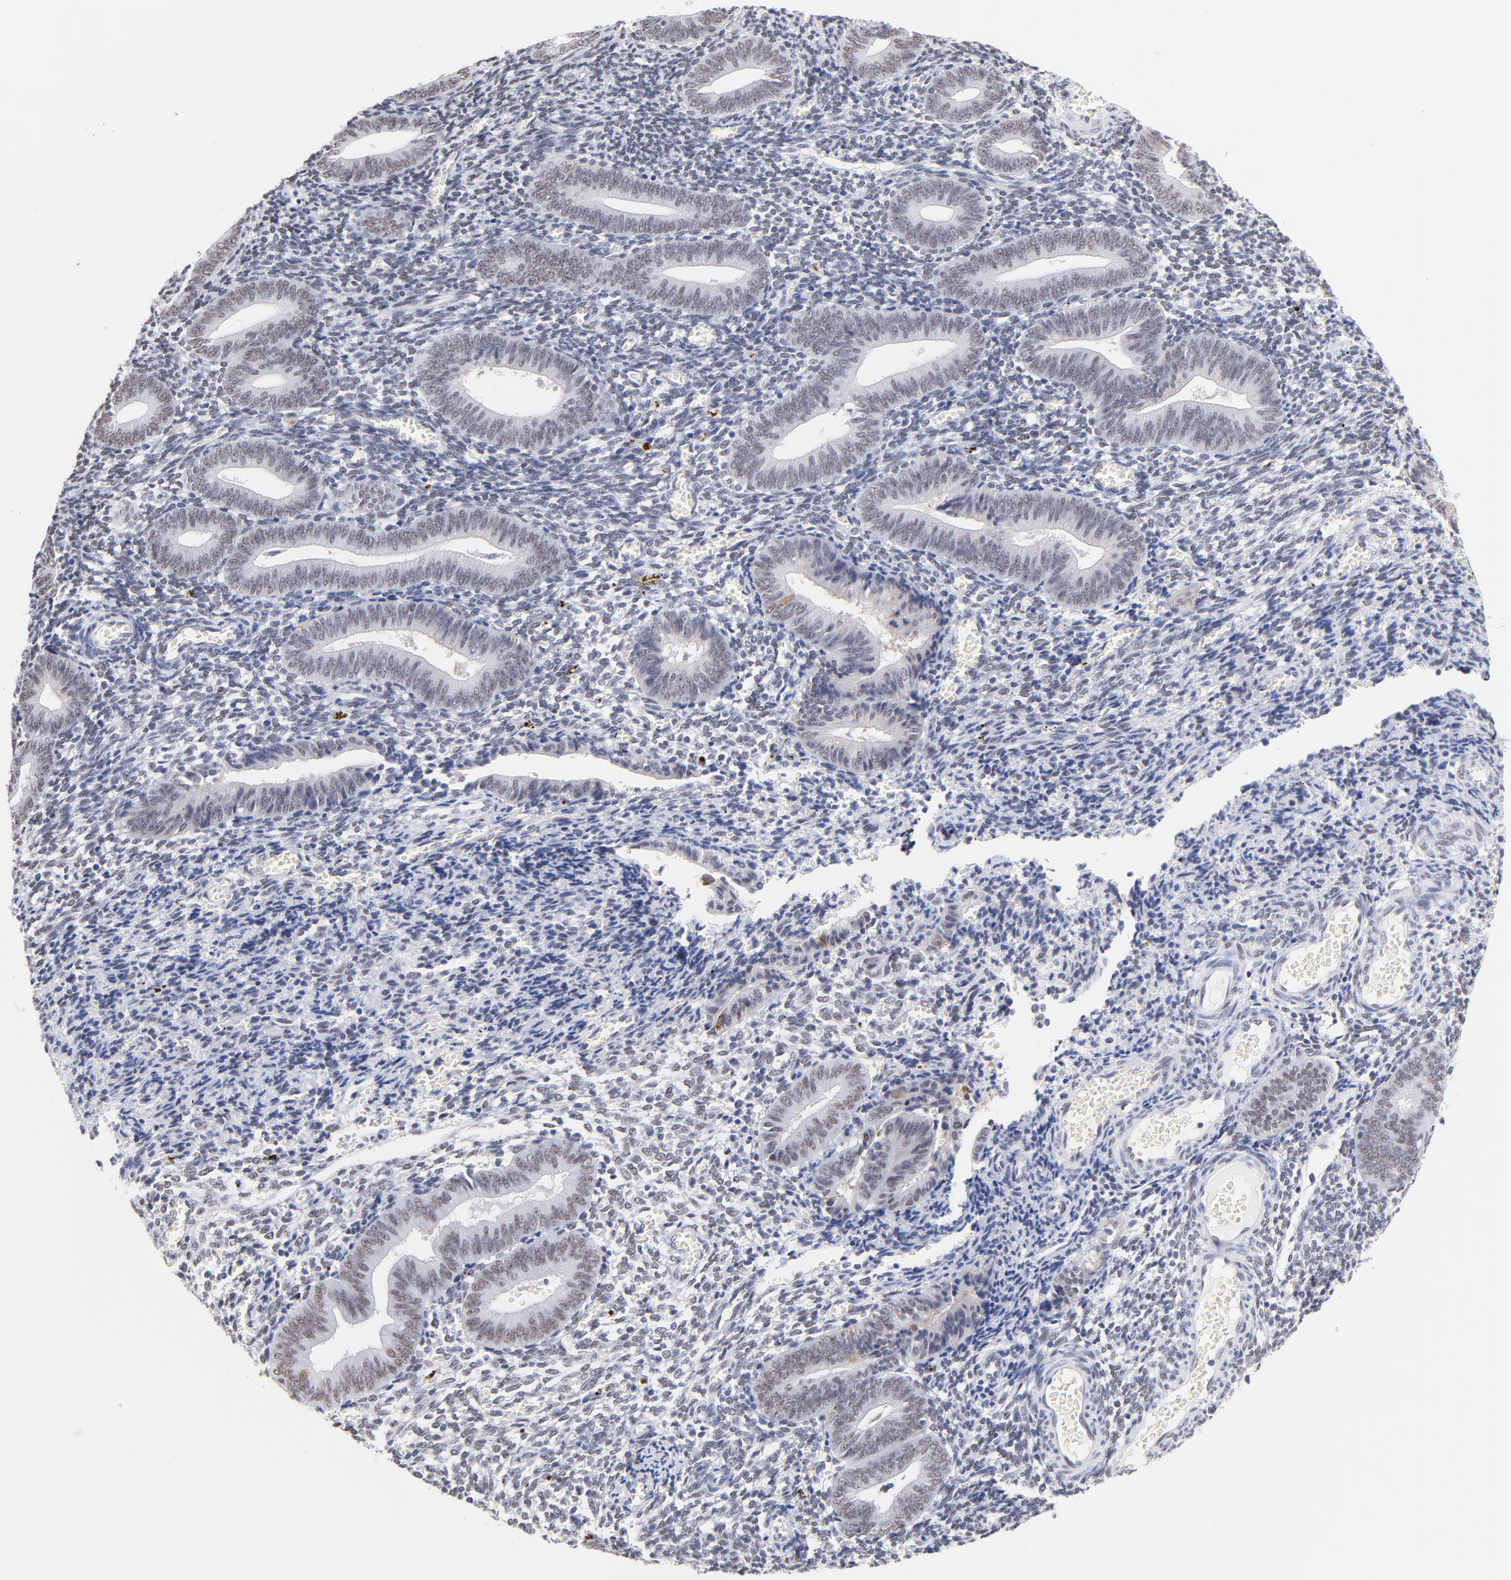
{"staining": {"intensity": "negative", "quantity": "none", "location": "none"}, "tissue": "endometrium", "cell_type": "Cells in endometrial stroma", "image_type": "normal", "snomed": [{"axis": "morphology", "description": "Normal tissue, NOS"}, {"axis": "topography", "description": "Uterus"}, {"axis": "topography", "description": "Endometrium"}], "caption": "Protein analysis of unremarkable endometrium displays no significant staining in cells in endometrial stroma.", "gene": "ZNF74", "patient": {"sex": "female", "age": 33}}